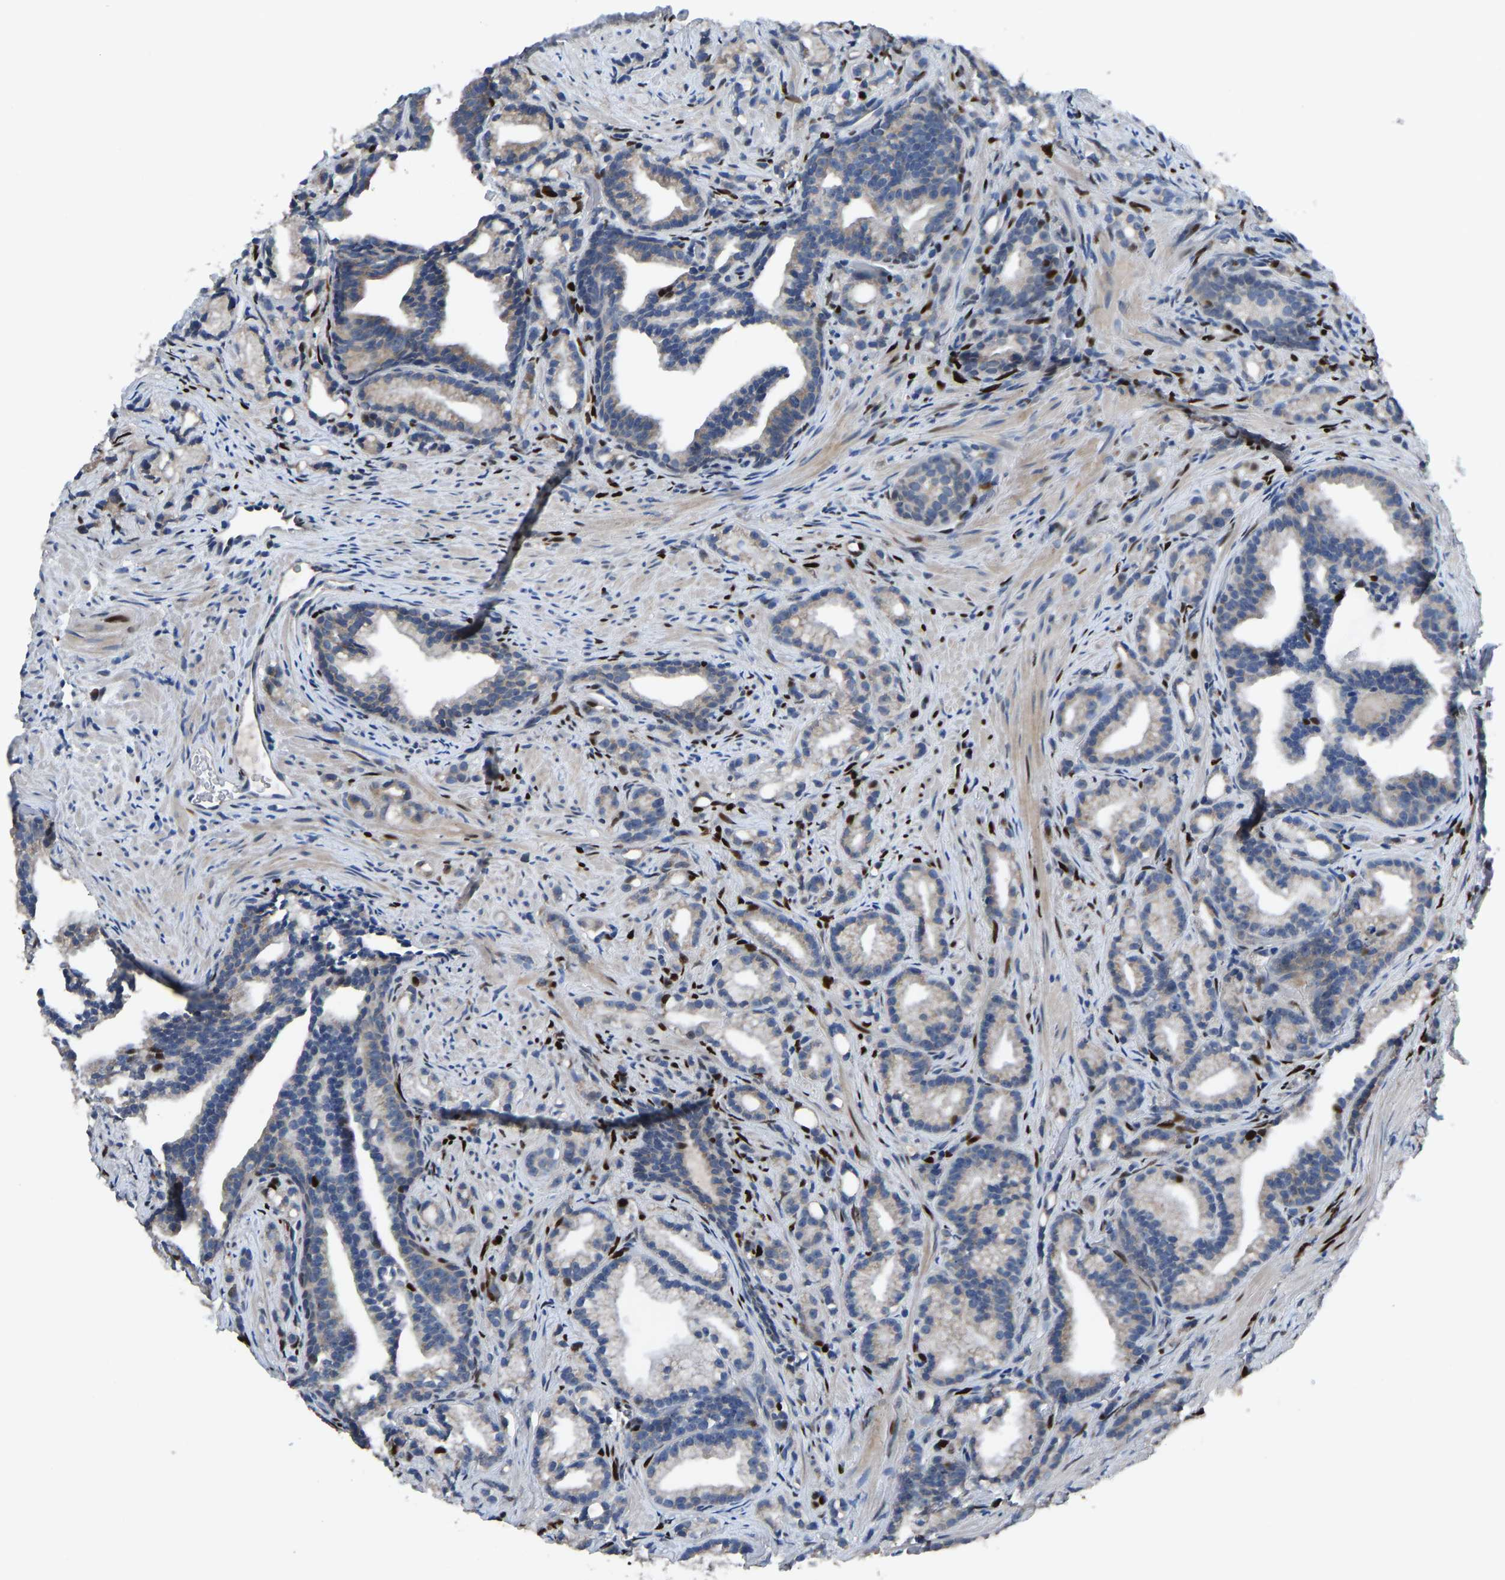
{"staining": {"intensity": "negative", "quantity": "none", "location": "none"}, "tissue": "prostate cancer", "cell_type": "Tumor cells", "image_type": "cancer", "snomed": [{"axis": "morphology", "description": "Adenocarcinoma, Low grade"}, {"axis": "topography", "description": "Prostate"}], "caption": "This is an immunohistochemistry micrograph of human prostate cancer (low-grade adenocarcinoma). There is no positivity in tumor cells.", "gene": "EGR1", "patient": {"sex": "male", "age": 89}}